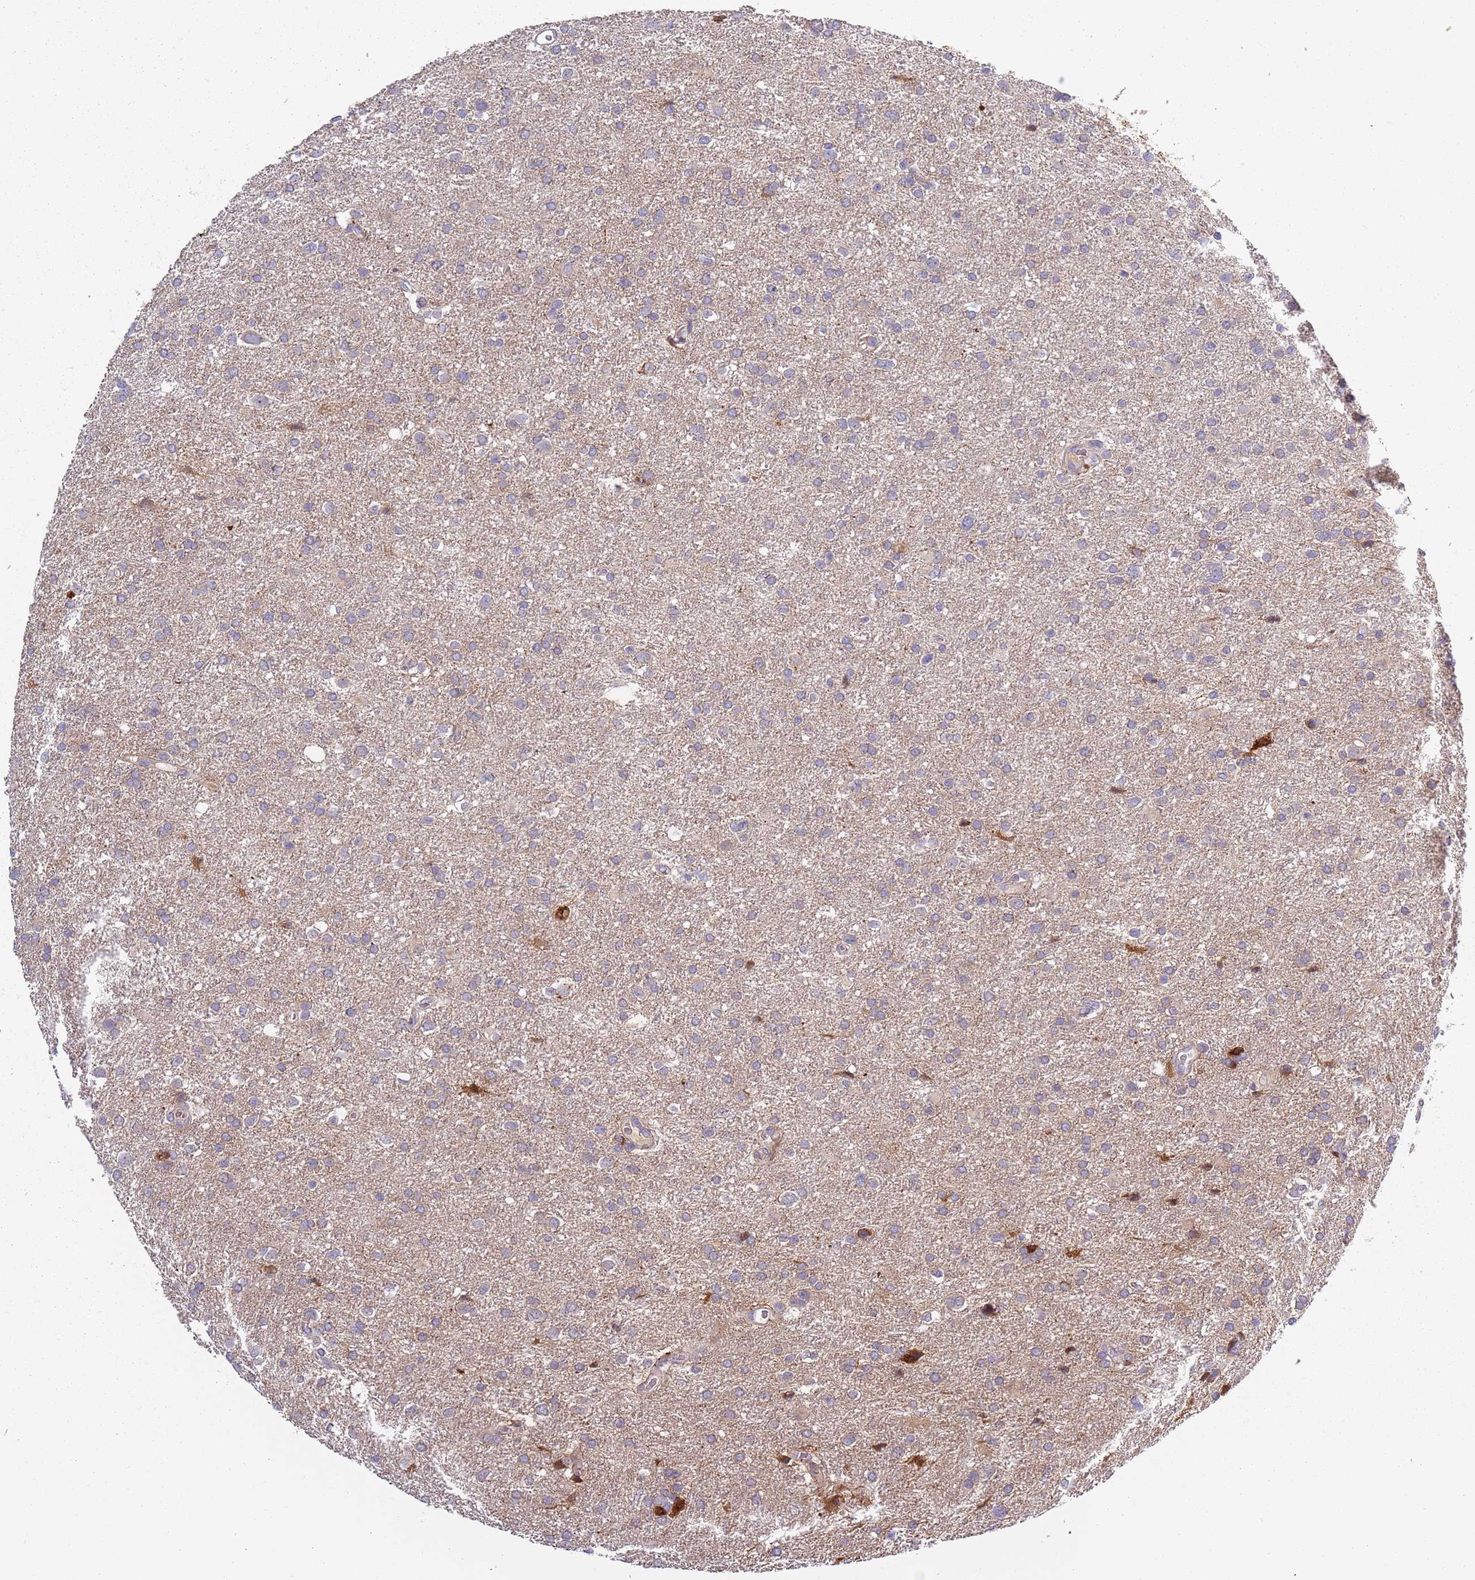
{"staining": {"intensity": "negative", "quantity": "none", "location": "none"}, "tissue": "glioma", "cell_type": "Tumor cells", "image_type": "cancer", "snomed": [{"axis": "morphology", "description": "Glioma, malignant, Low grade"}, {"axis": "topography", "description": "Brain"}], "caption": "The photomicrograph demonstrates no significant positivity in tumor cells of malignant glioma (low-grade).", "gene": "TNFRSF6B", "patient": {"sex": "female", "age": 32}}